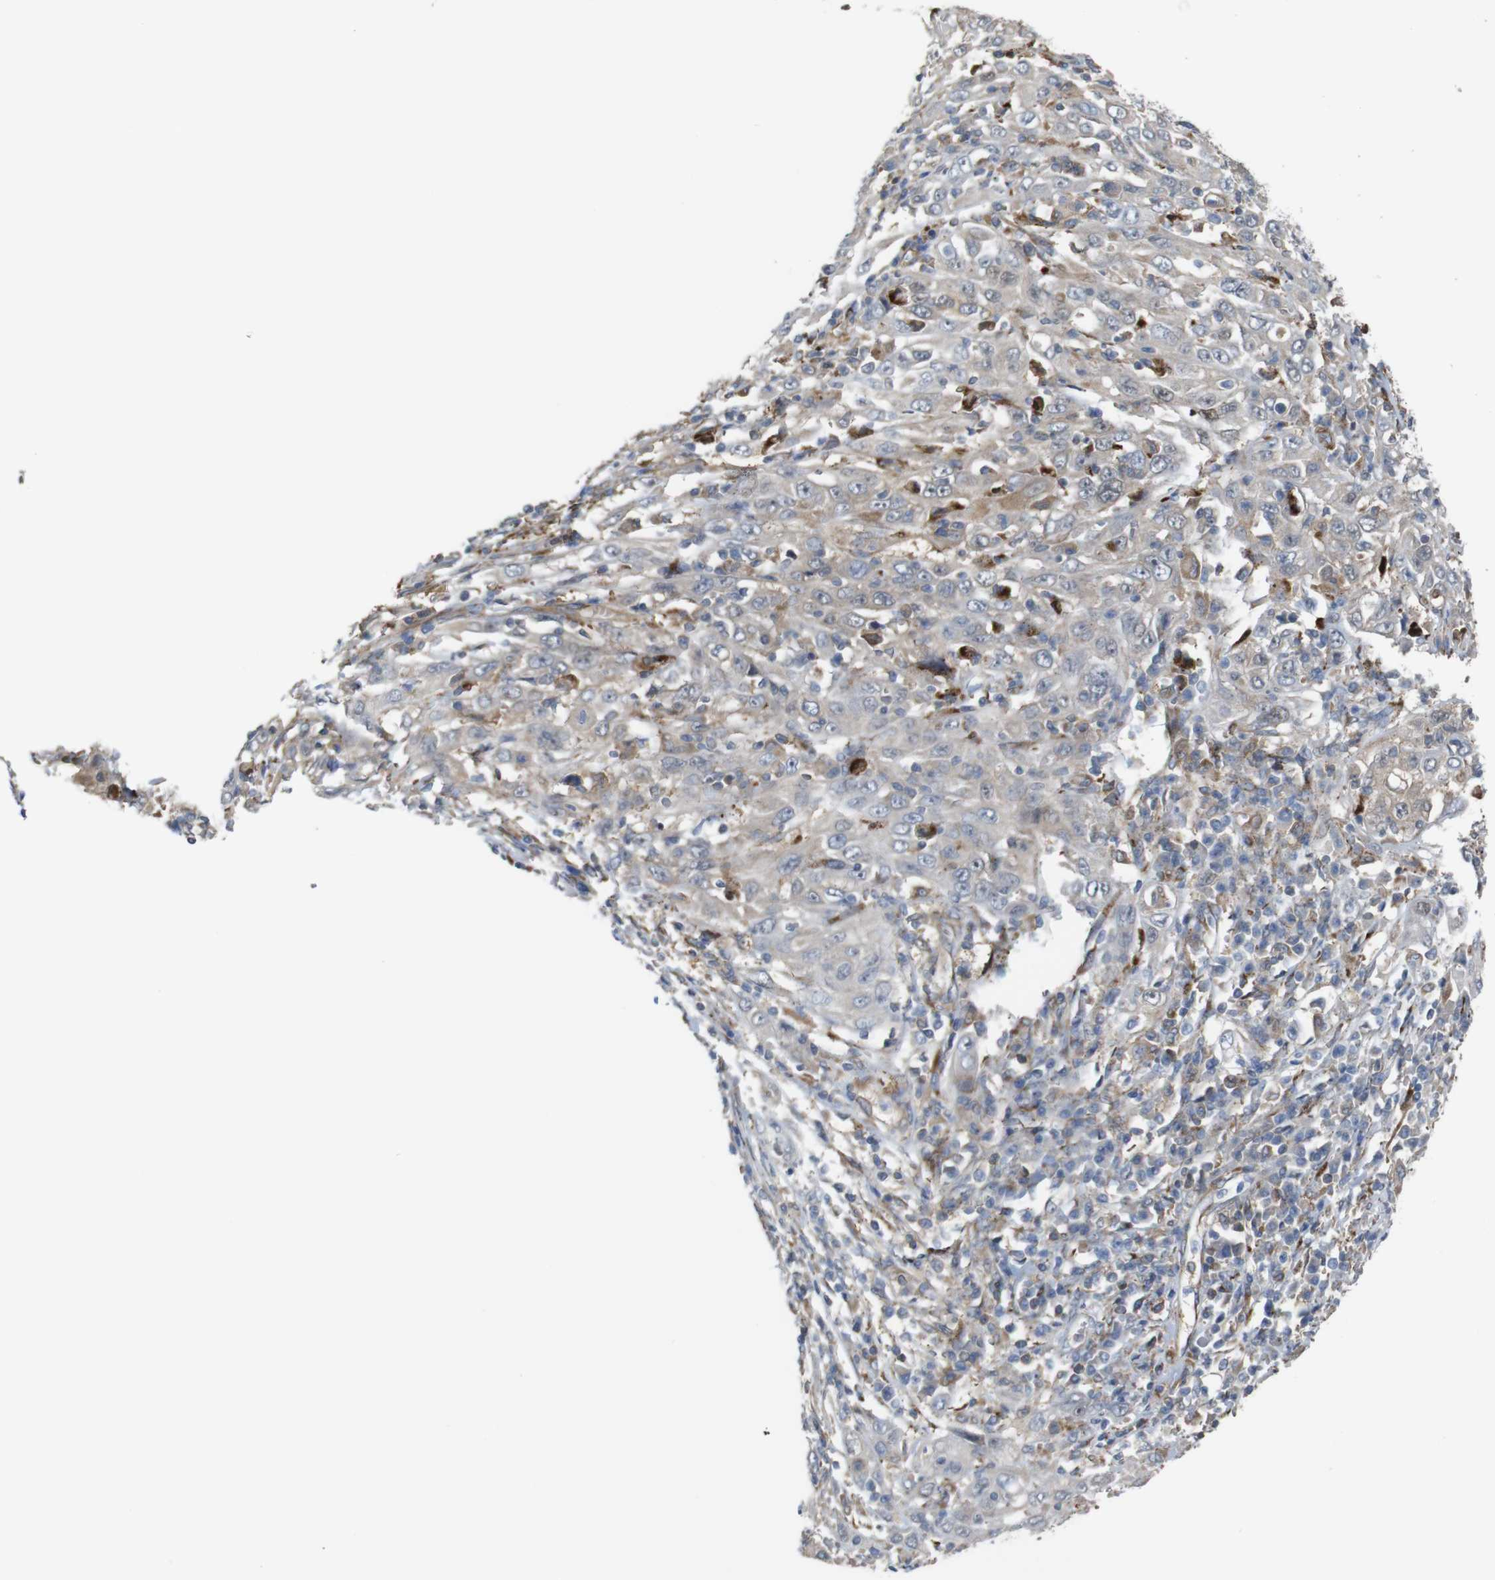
{"staining": {"intensity": "negative", "quantity": "none", "location": "none"}, "tissue": "cervical cancer", "cell_type": "Tumor cells", "image_type": "cancer", "snomed": [{"axis": "morphology", "description": "Squamous cell carcinoma, NOS"}, {"axis": "topography", "description": "Cervix"}], "caption": "Immunohistochemistry (IHC) image of neoplastic tissue: cervical squamous cell carcinoma stained with DAB shows no significant protein staining in tumor cells.", "gene": "PCOLCE2", "patient": {"sex": "female", "age": 46}}